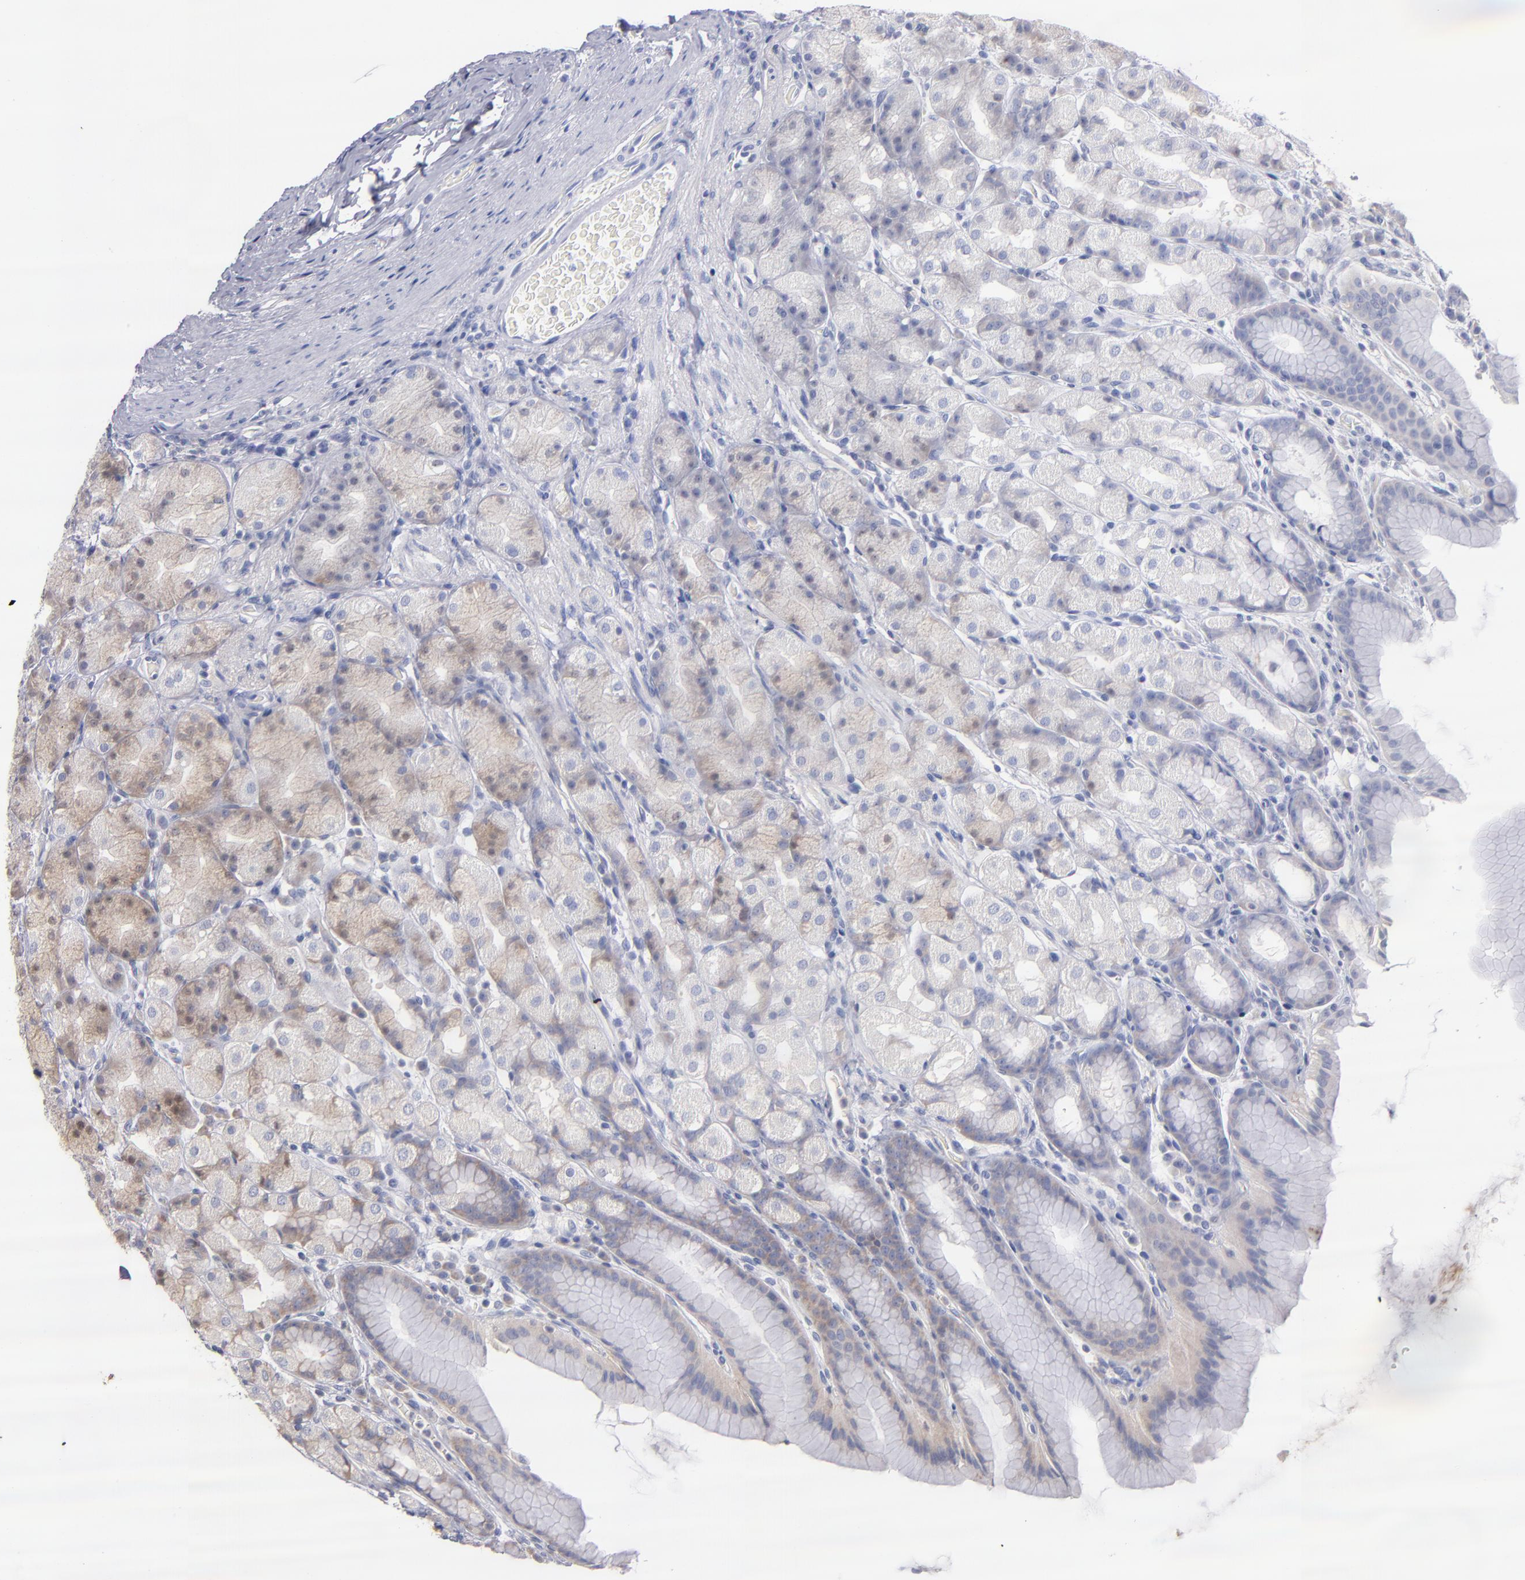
{"staining": {"intensity": "weak", "quantity": "<25%", "location": "cytoplasmic/membranous,nuclear"}, "tissue": "stomach", "cell_type": "Glandular cells", "image_type": "normal", "snomed": [{"axis": "morphology", "description": "Normal tissue, NOS"}, {"axis": "topography", "description": "Stomach, upper"}, {"axis": "topography", "description": "Stomach"}], "caption": "This is a micrograph of immunohistochemistry staining of unremarkable stomach, which shows no positivity in glandular cells.", "gene": "UPF3B", "patient": {"sex": "male", "age": 76}}